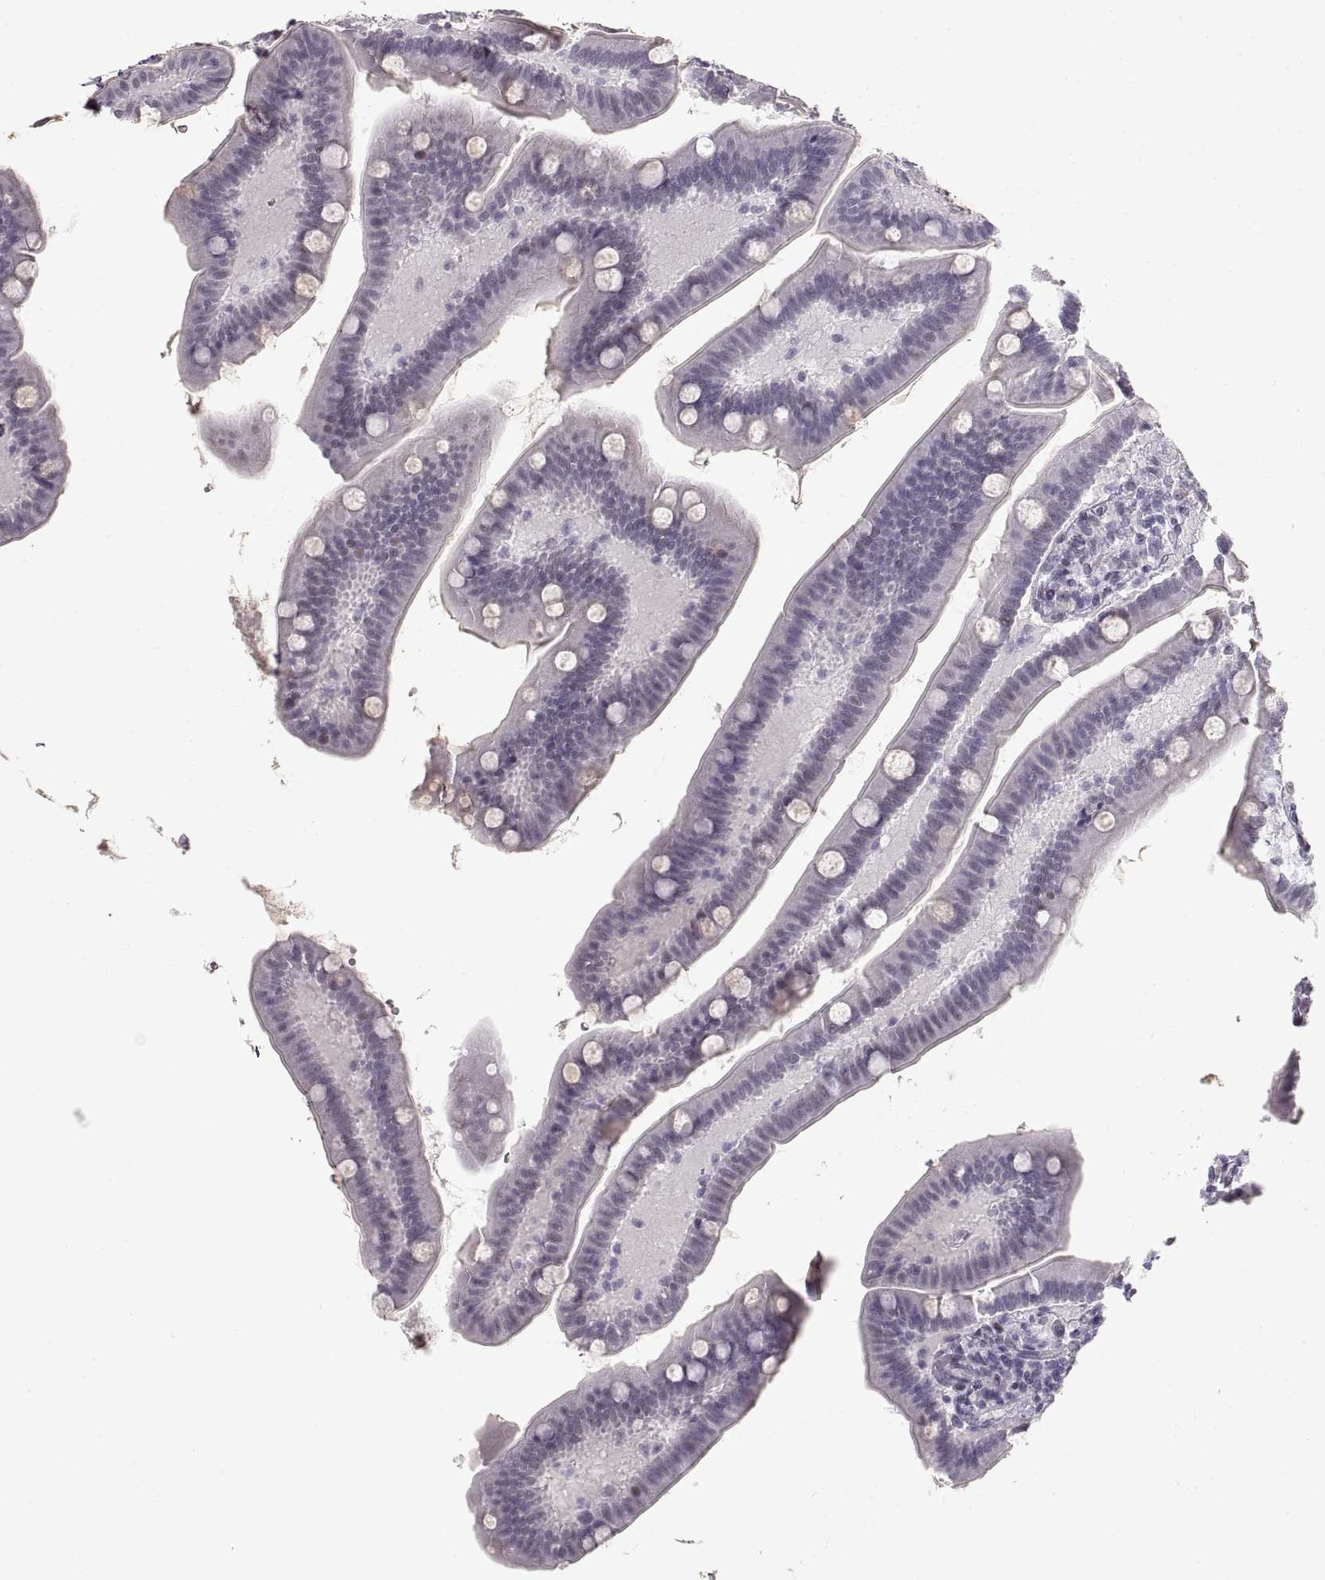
{"staining": {"intensity": "negative", "quantity": "none", "location": "none"}, "tissue": "small intestine", "cell_type": "Glandular cells", "image_type": "normal", "snomed": [{"axis": "morphology", "description": "Normal tissue, NOS"}, {"axis": "topography", "description": "Small intestine"}], "caption": "An immunohistochemistry photomicrograph of benign small intestine is shown. There is no staining in glandular cells of small intestine.", "gene": "NANOS3", "patient": {"sex": "male", "age": 66}}